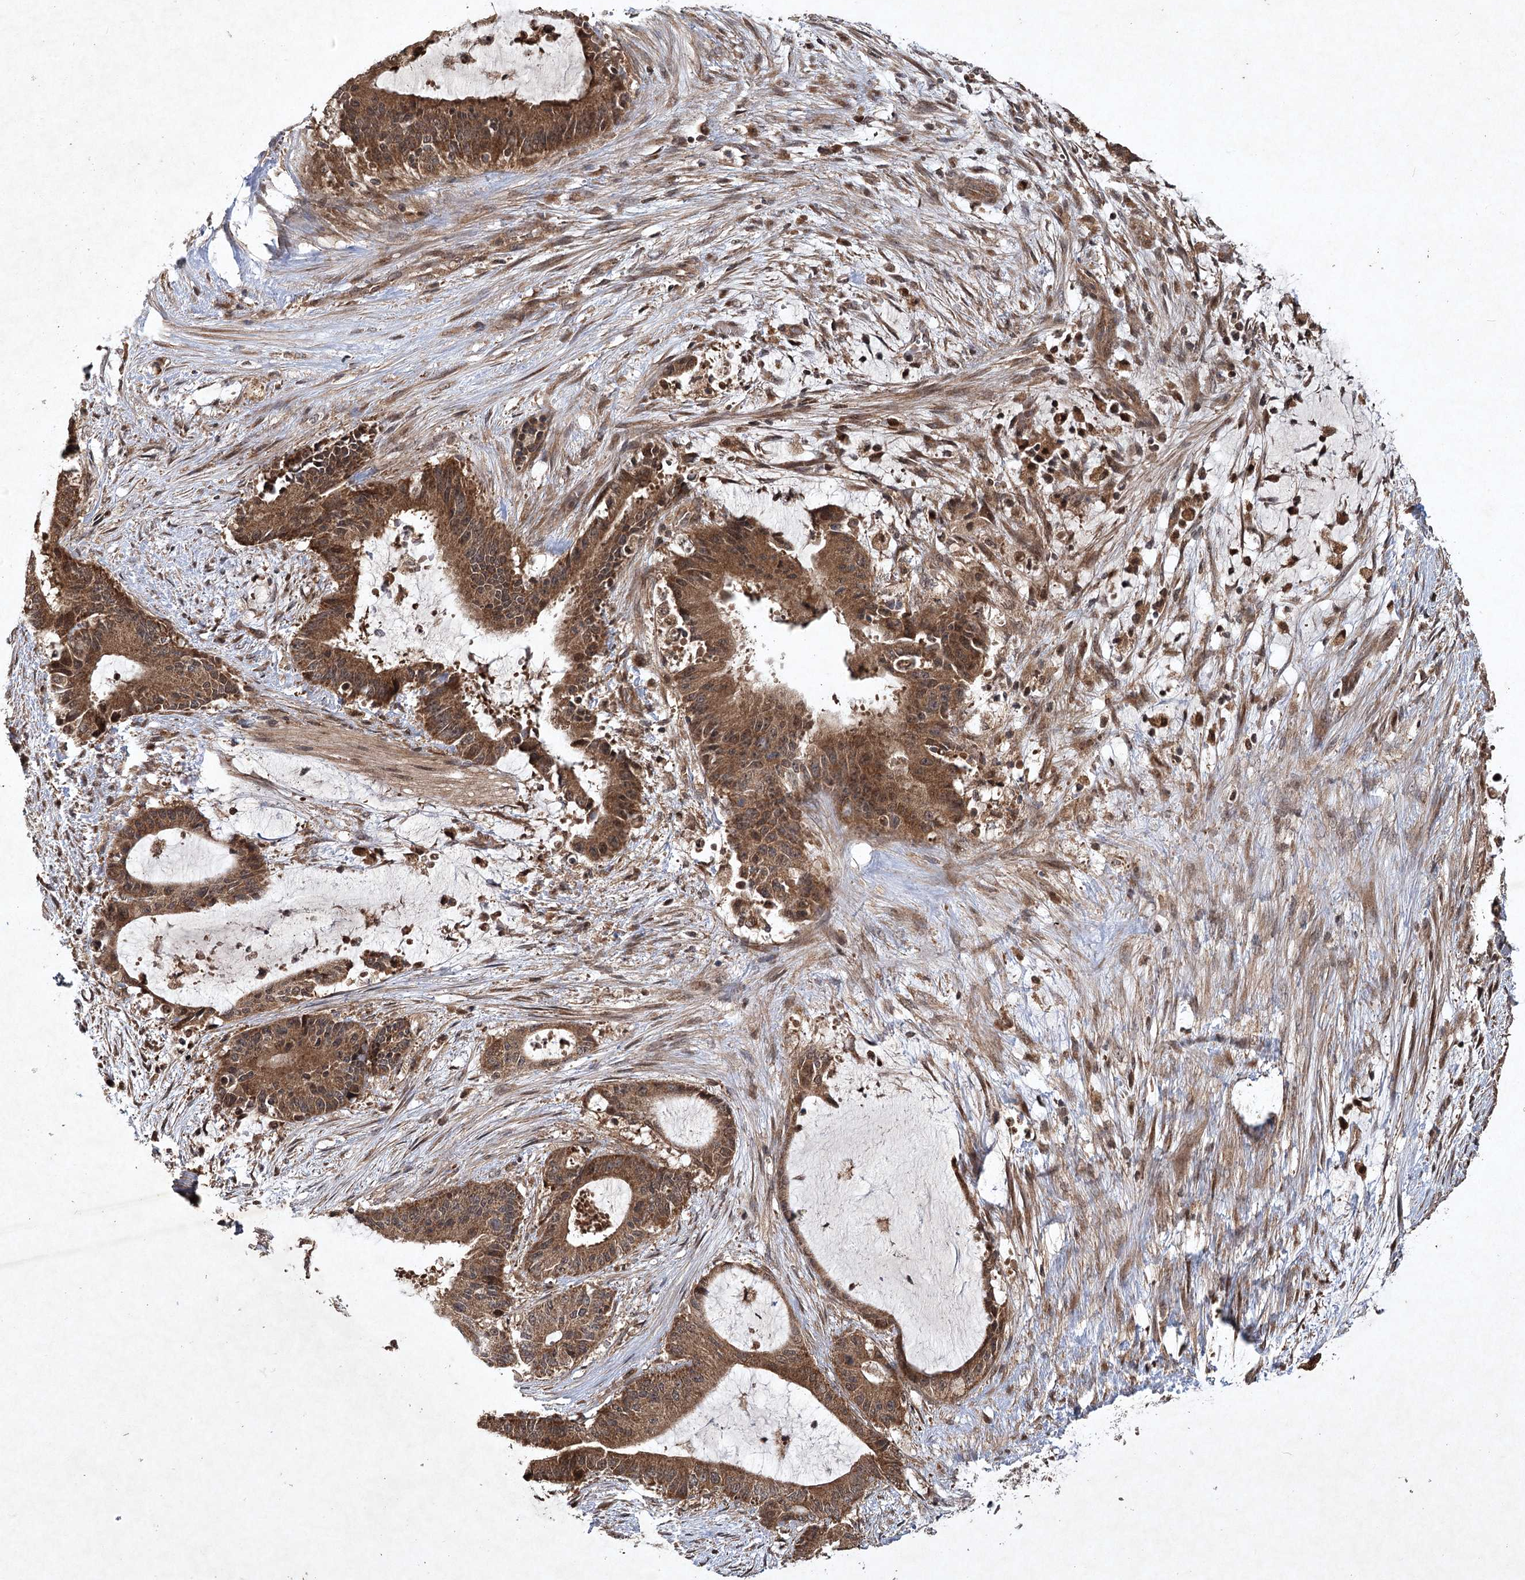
{"staining": {"intensity": "moderate", "quantity": ">75%", "location": "cytoplasmic/membranous"}, "tissue": "liver cancer", "cell_type": "Tumor cells", "image_type": "cancer", "snomed": [{"axis": "morphology", "description": "Normal tissue, NOS"}, {"axis": "morphology", "description": "Cholangiocarcinoma"}, {"axis": "topography", "description": "Liver"}, {"axis": "topography", "description": "Peripheral nerve tissue"}], "caption": "There is medium levels of moderate cytoplasmic/membranous positivity in tumor cells of liver cancer (cholangiocarcinoma), as demonstrated by immunohistochemical staining (brown color).", "gene": "INSIG2", "patient": {"sex": "female", "age": 73}}